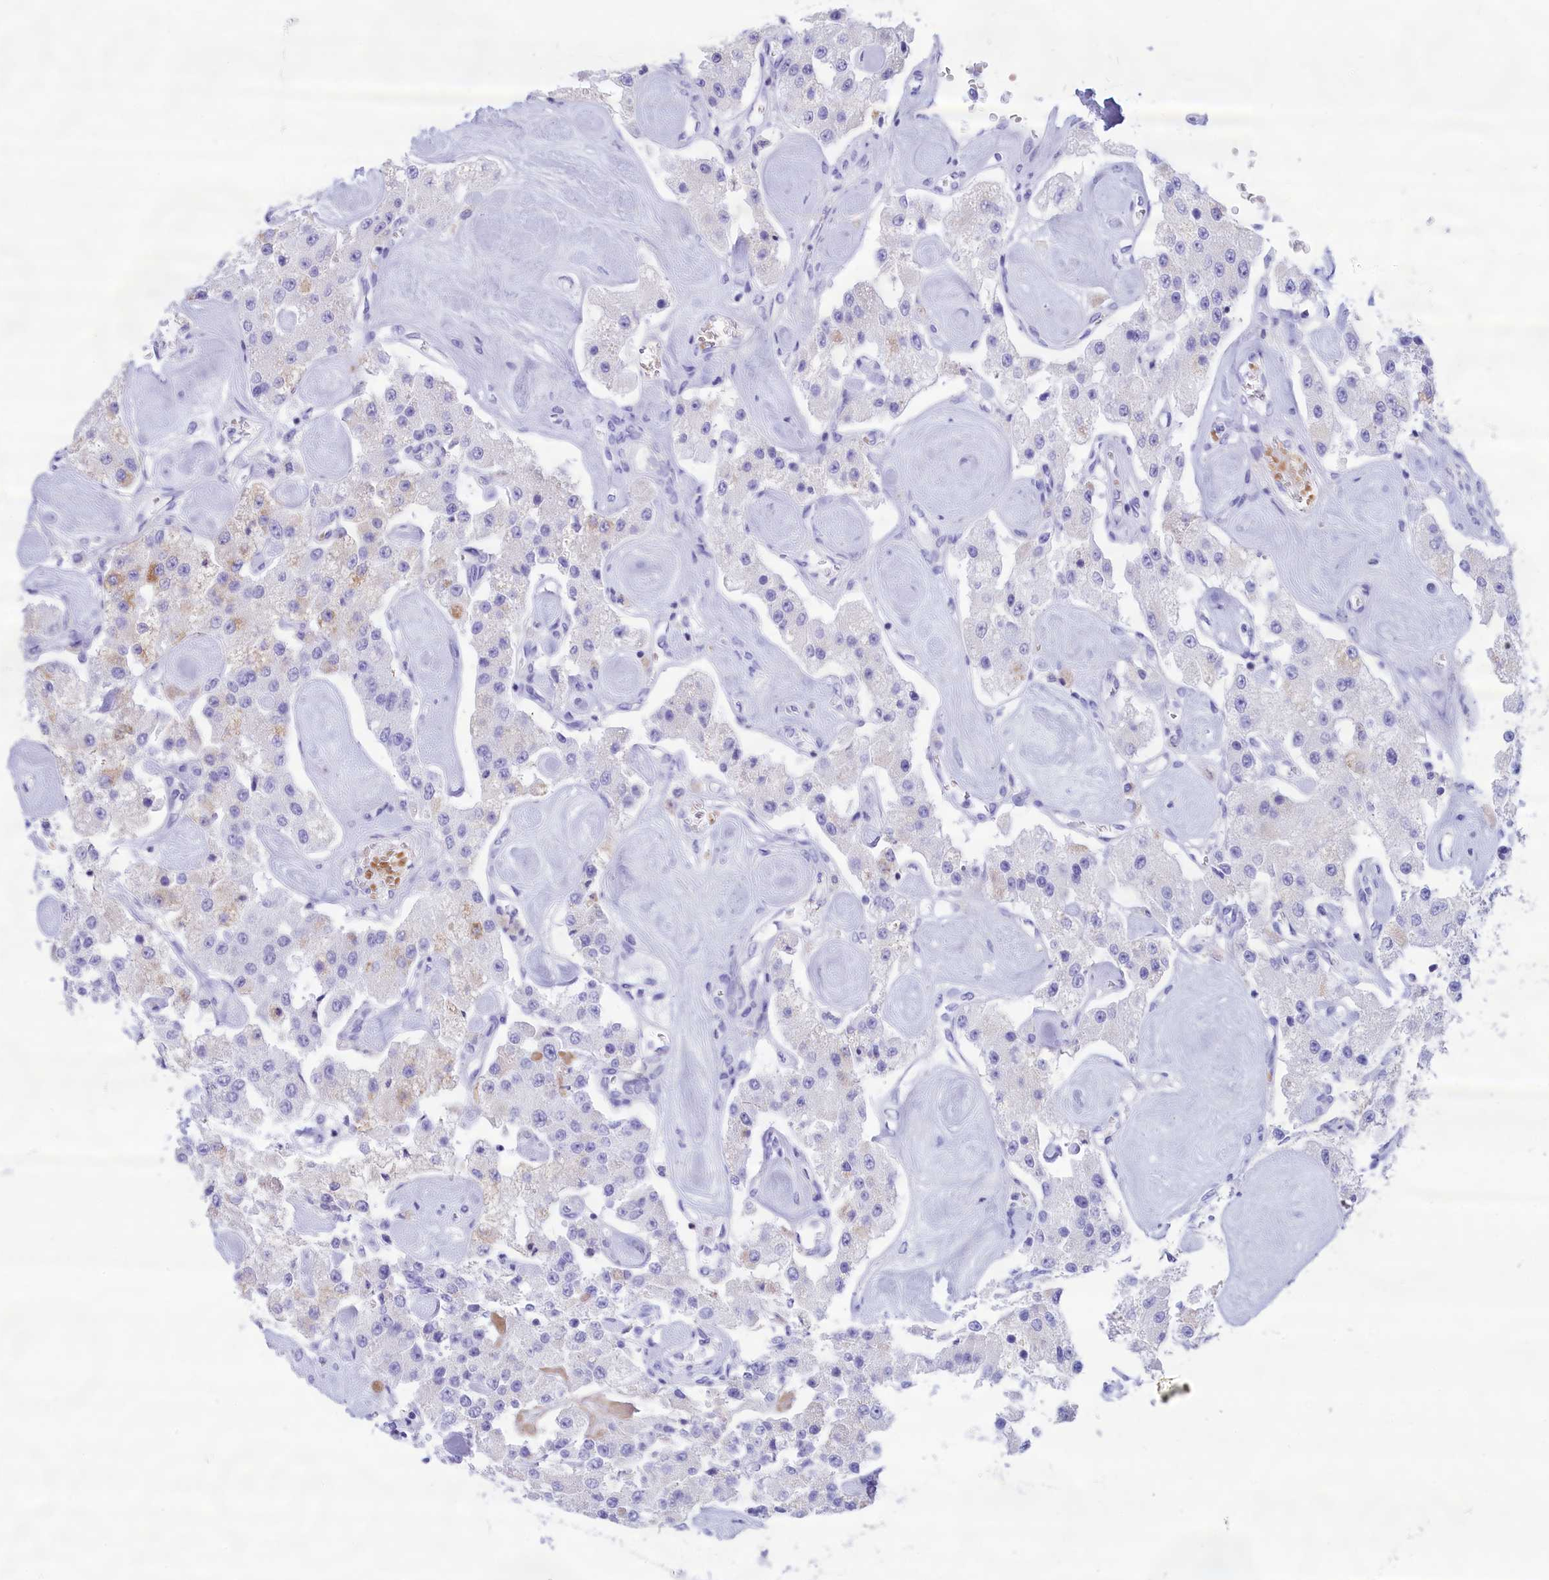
{"staining": {"intensity": "negative", "quantity": "none", "location": "none"}, "tissue": "carcinoid", "cell_type": "Tumor cells", "image_type": "cancer", "snomed": [{"axis": "morphology", "description": "Carcinoid, malignant, NOS"}, {"axis": "topography", "description": "Pancreas"}], "caption": "This is a photomicrograph of immunohistochemistry (IHC) staining of carcinoid, which shows no expression in tumor cells.", "gene": "GLYATL1", "patient": {"sex": "male", "age": 41}}